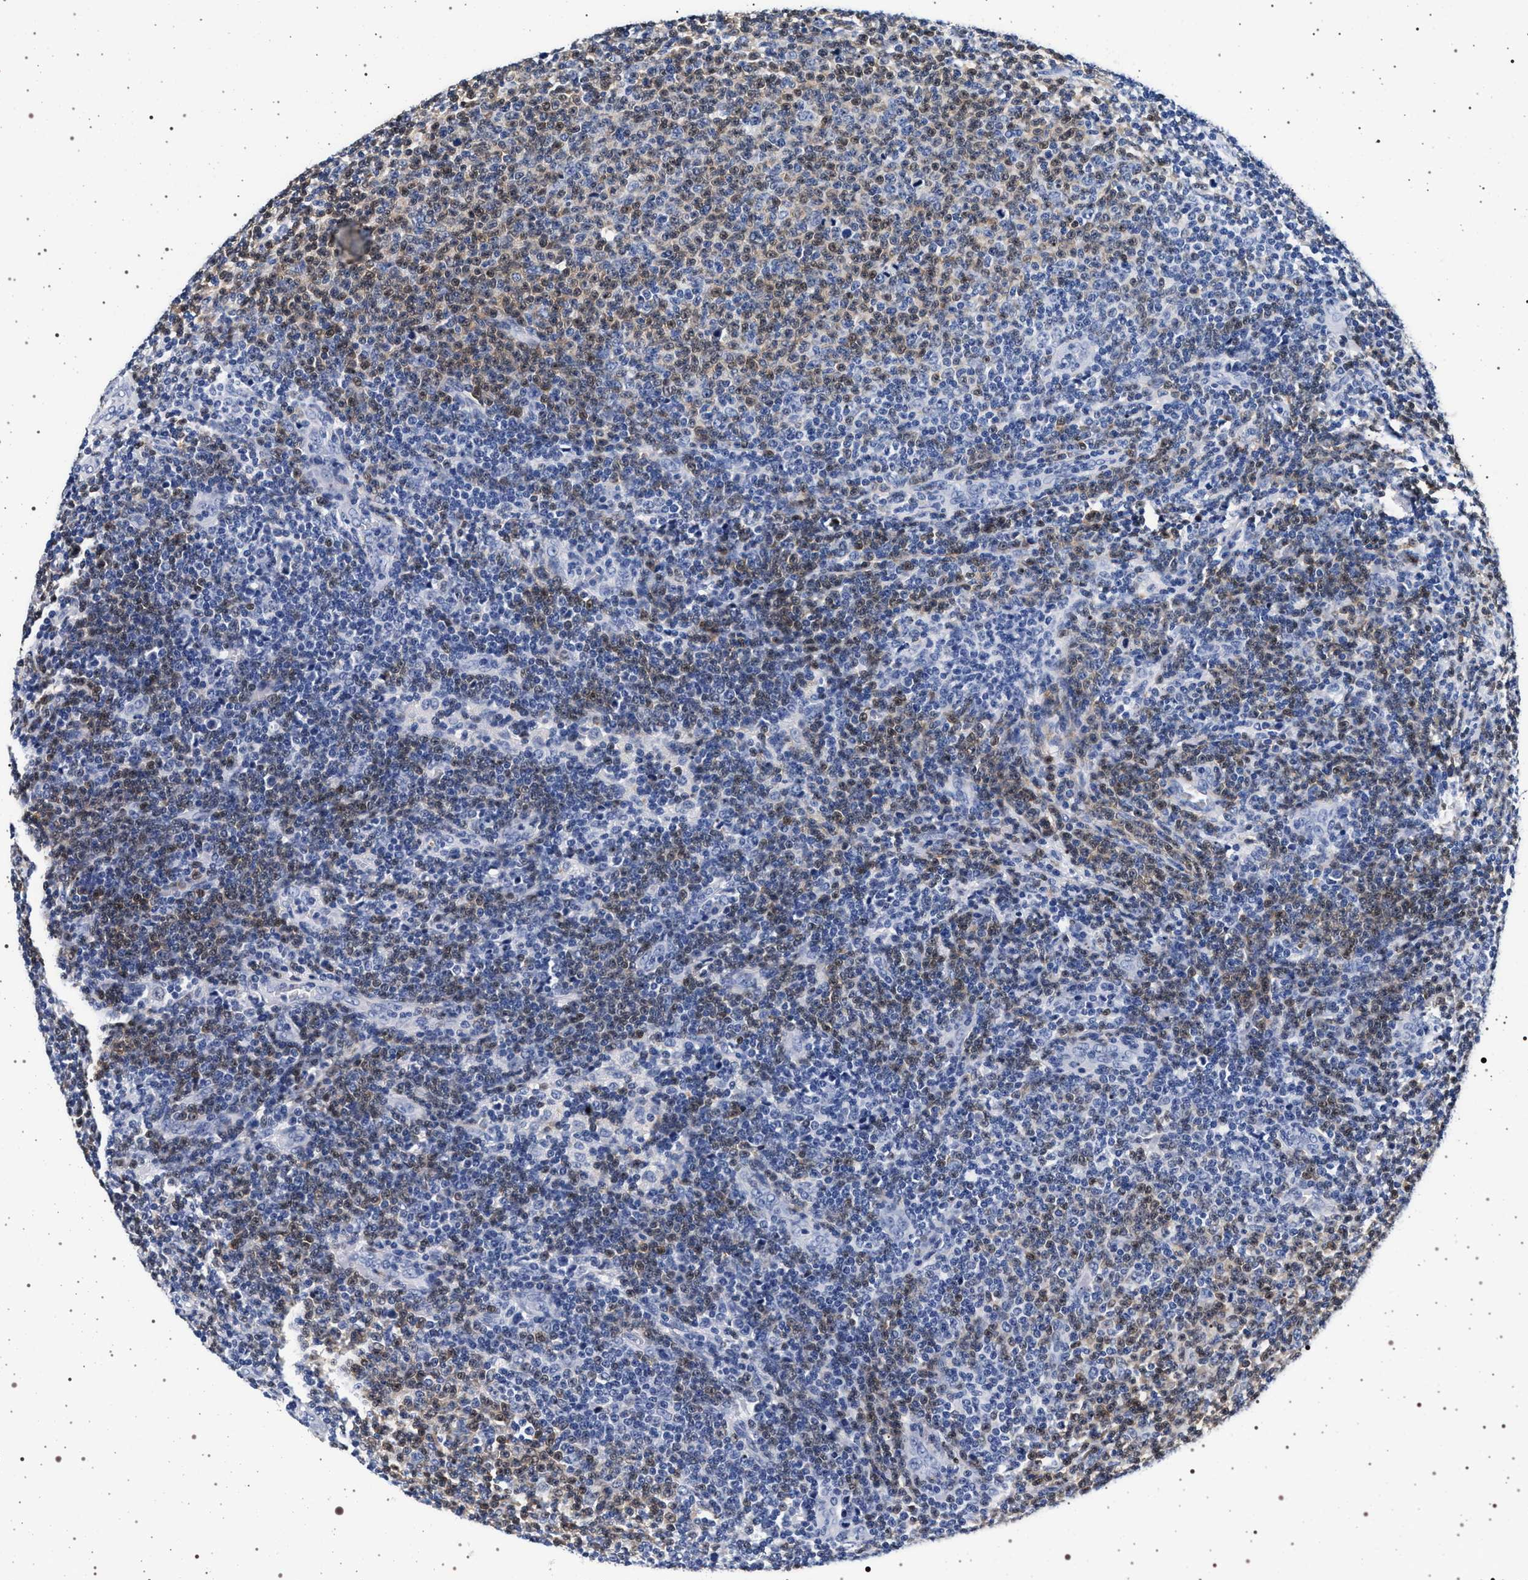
{"staining": {"intensity": "weak", "quantity": "25%-75%", "location": "nuclear"}, "tissue": "lymphoma", "cell_type": "Tumor cells", "image_type": "cancer", "snomed": [{"axis": "morphology", "description": "Malignant lymphoma, non-Hodgkin's type, Low grade"}, {"axis": "topography", "description": "Lymph node"}], "caption": "Lymphoma tissue exhibits weak nuclear positivity in about 25%-75% of tumor cells", "gene": "MAPK10", "patient": {"sex": "male", "age": 66}}